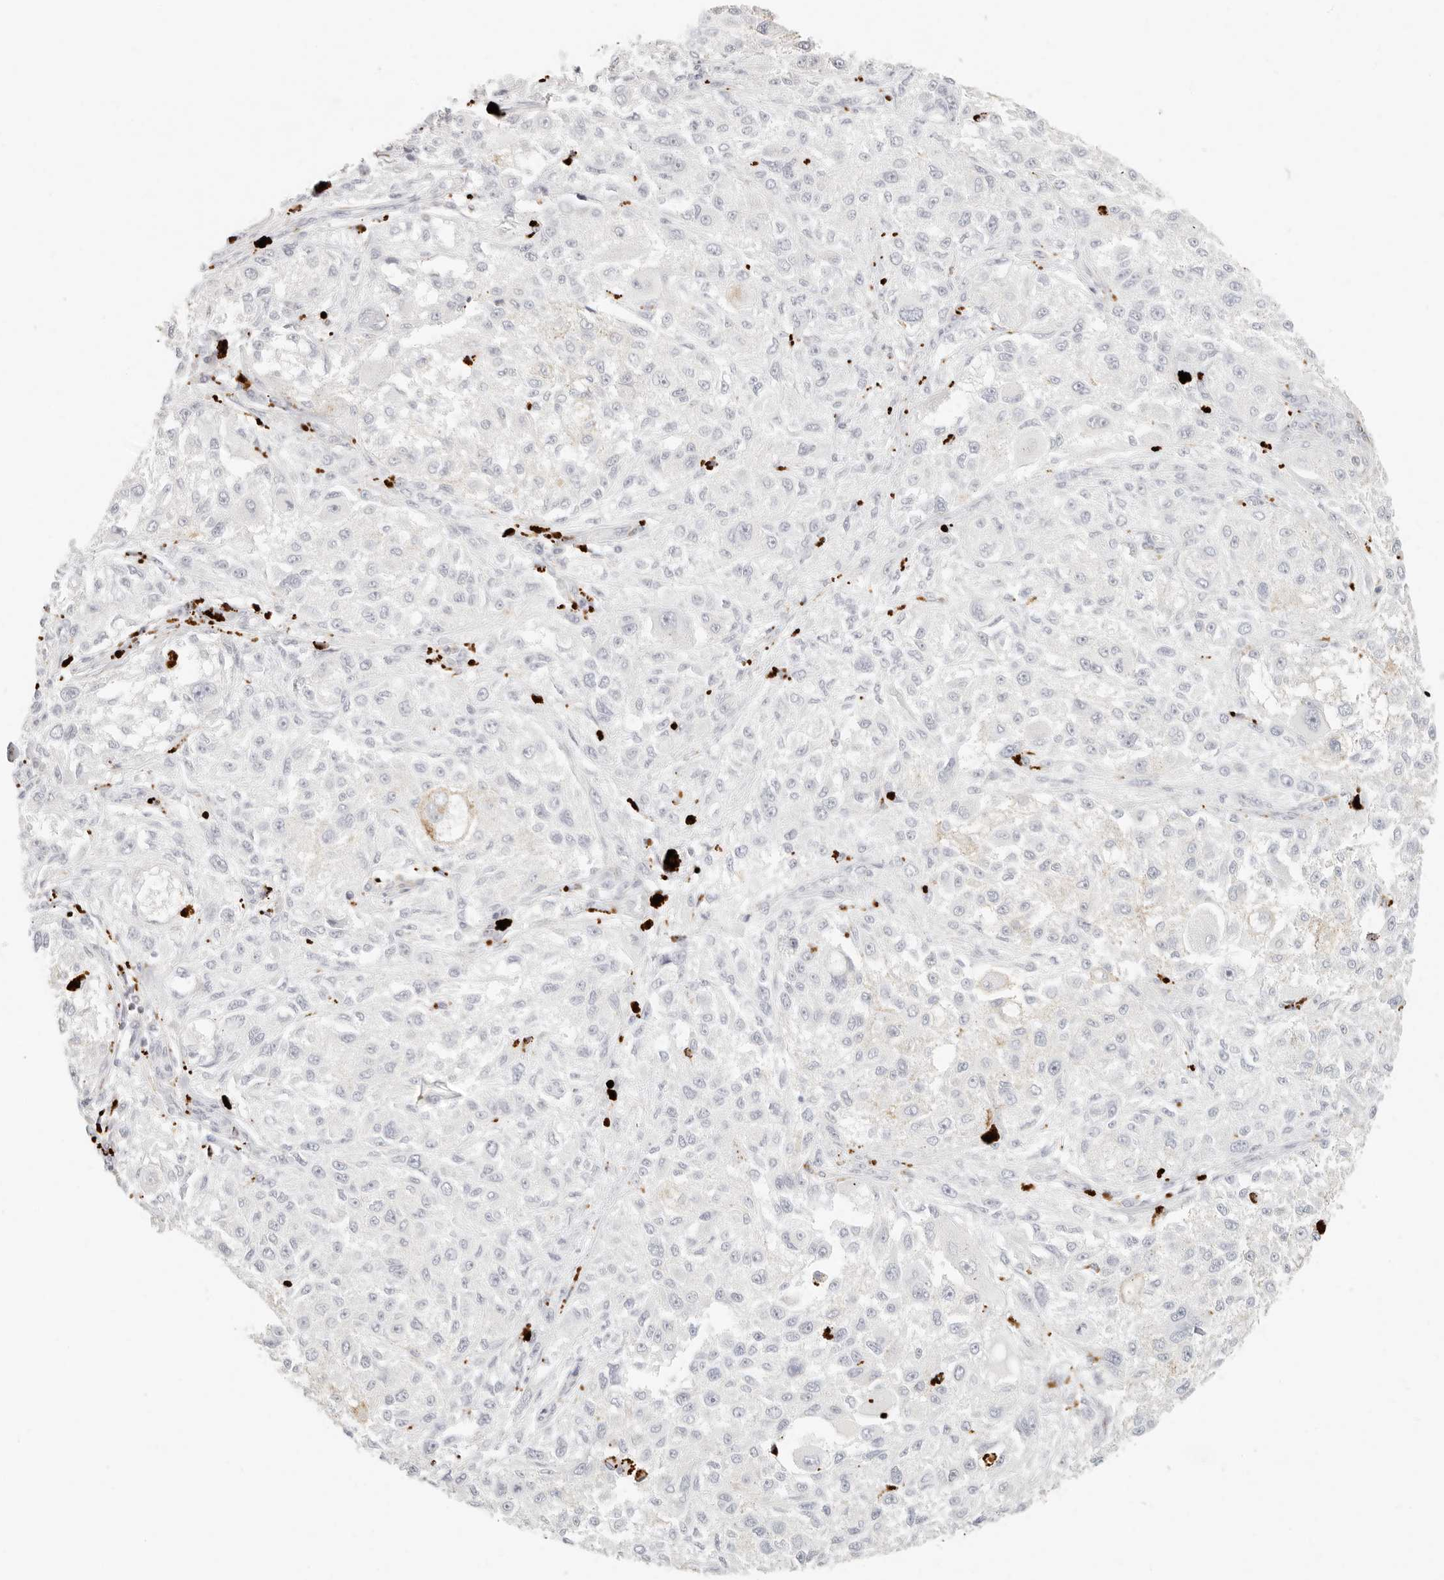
{"staining": {"intensity": "negative", "quantity": "none", "location": "none"}, "tissue": "melanoma", "cell_type": "Tumor cells", "image_type": "cancer", "snomed": [{"axis": "morphology", "description": "Necrosis, NOS"}, {"axis": "morphology", "description": "Malignant melanoma, NOS"}, {"axis": "topography", "description": "Skin"}], "caption": "Immunohistochemistry photomicrograph of neoplastic tissue: human melanoma stained with DAB exhibits no significant protein positivity in tumor cells. (Stains: DAB IHC with hematoxylin counter stain, Microscopy: brightfield microscopy at high magnification).", "gene": "RNASET2", "patient": {"sex": "female", "age": 87}}